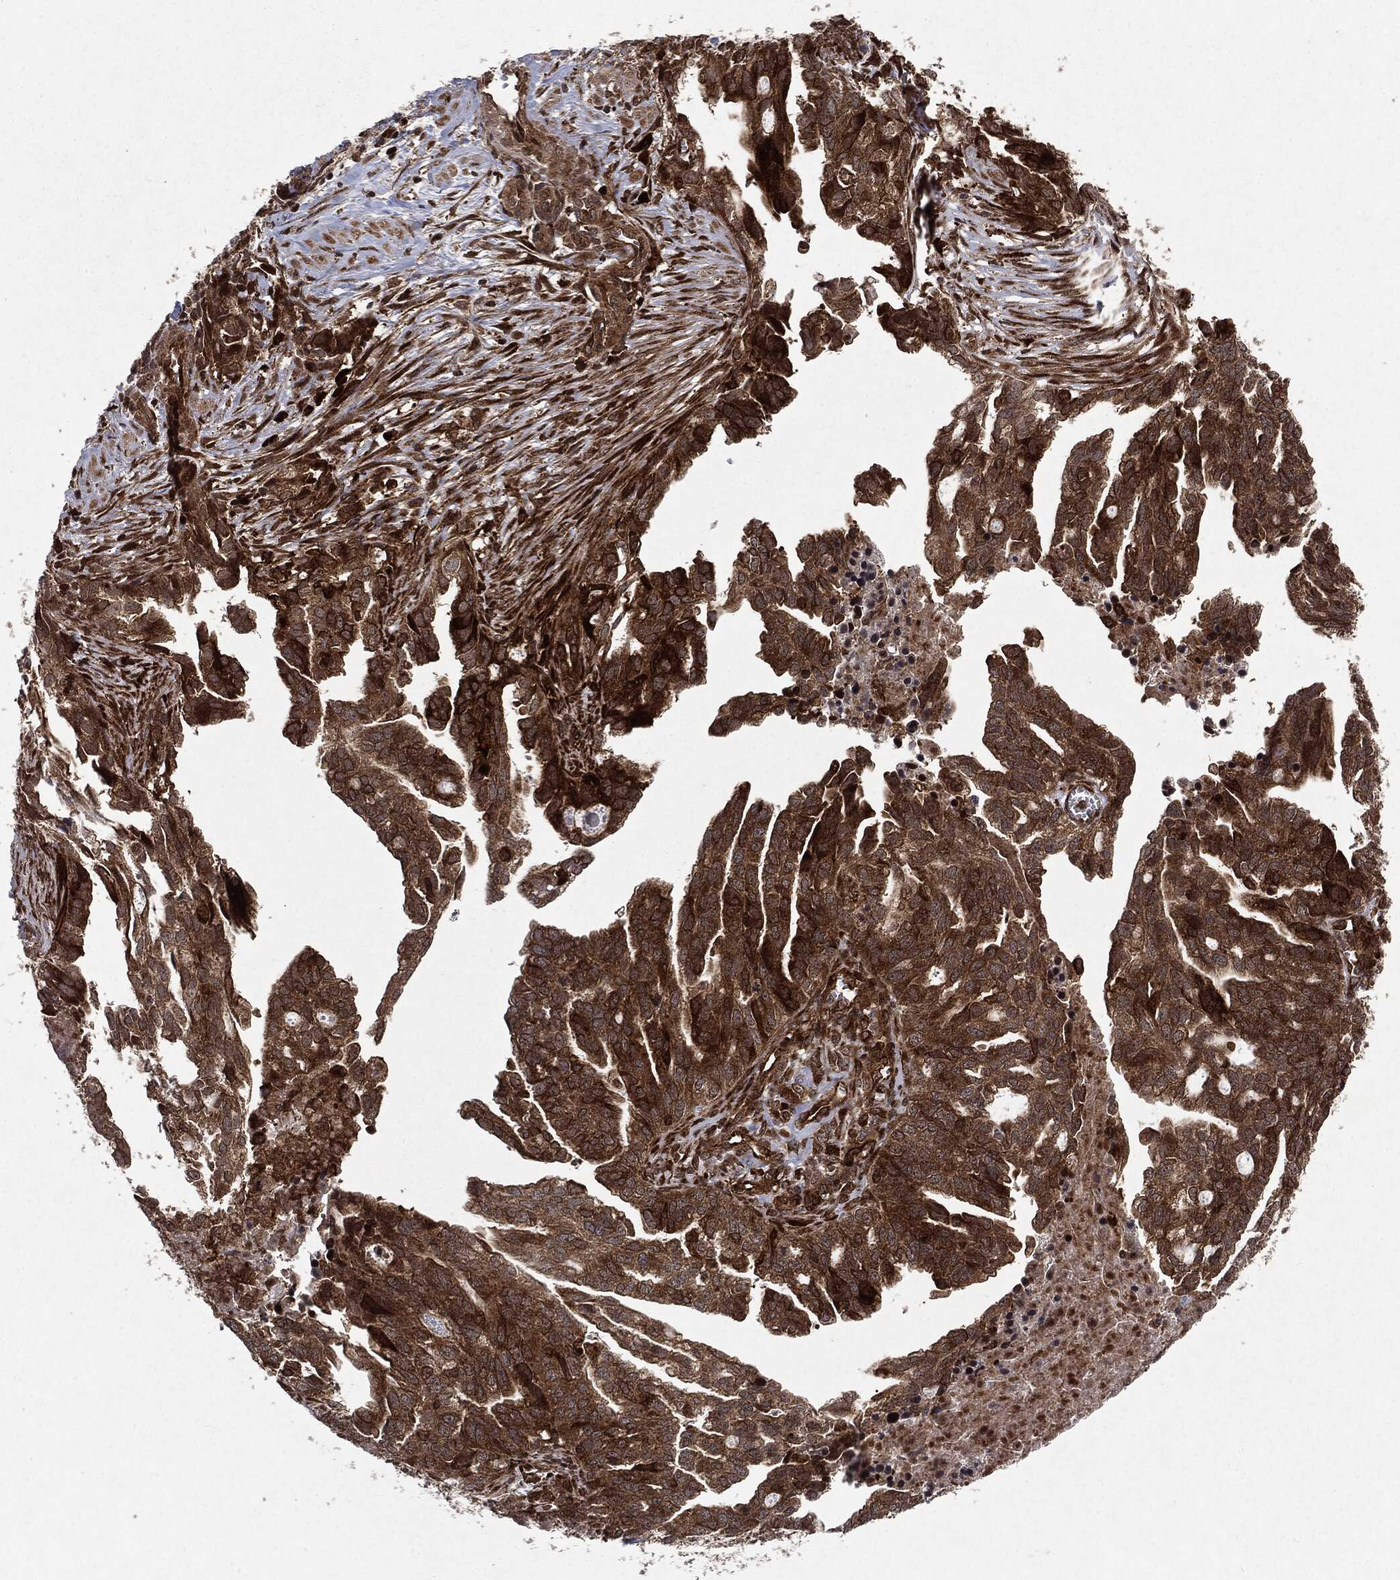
{"staining": {"intensity": "moderate", "quantity": ">75%", "location": "cytoplasmic/membranous"}, "tissue": "ovarian cancer", "cell_type": "Tumor cells", "image_type": "cancer", "snomed": [{"axis": "morphology", "description": "Cystadenocarcinoma, serous, NOS"}, {"axis": "topography", "description": "Ovary"}], "caption": "Serous cystadenocarcinoma (ovarian) stained with immunohistochemistry reveals moderate cytoplasmic/membranous staining in about >75% of tumor cells.", "gene": "OTUB1", "patient": {"sex": "female", "age": 51}}